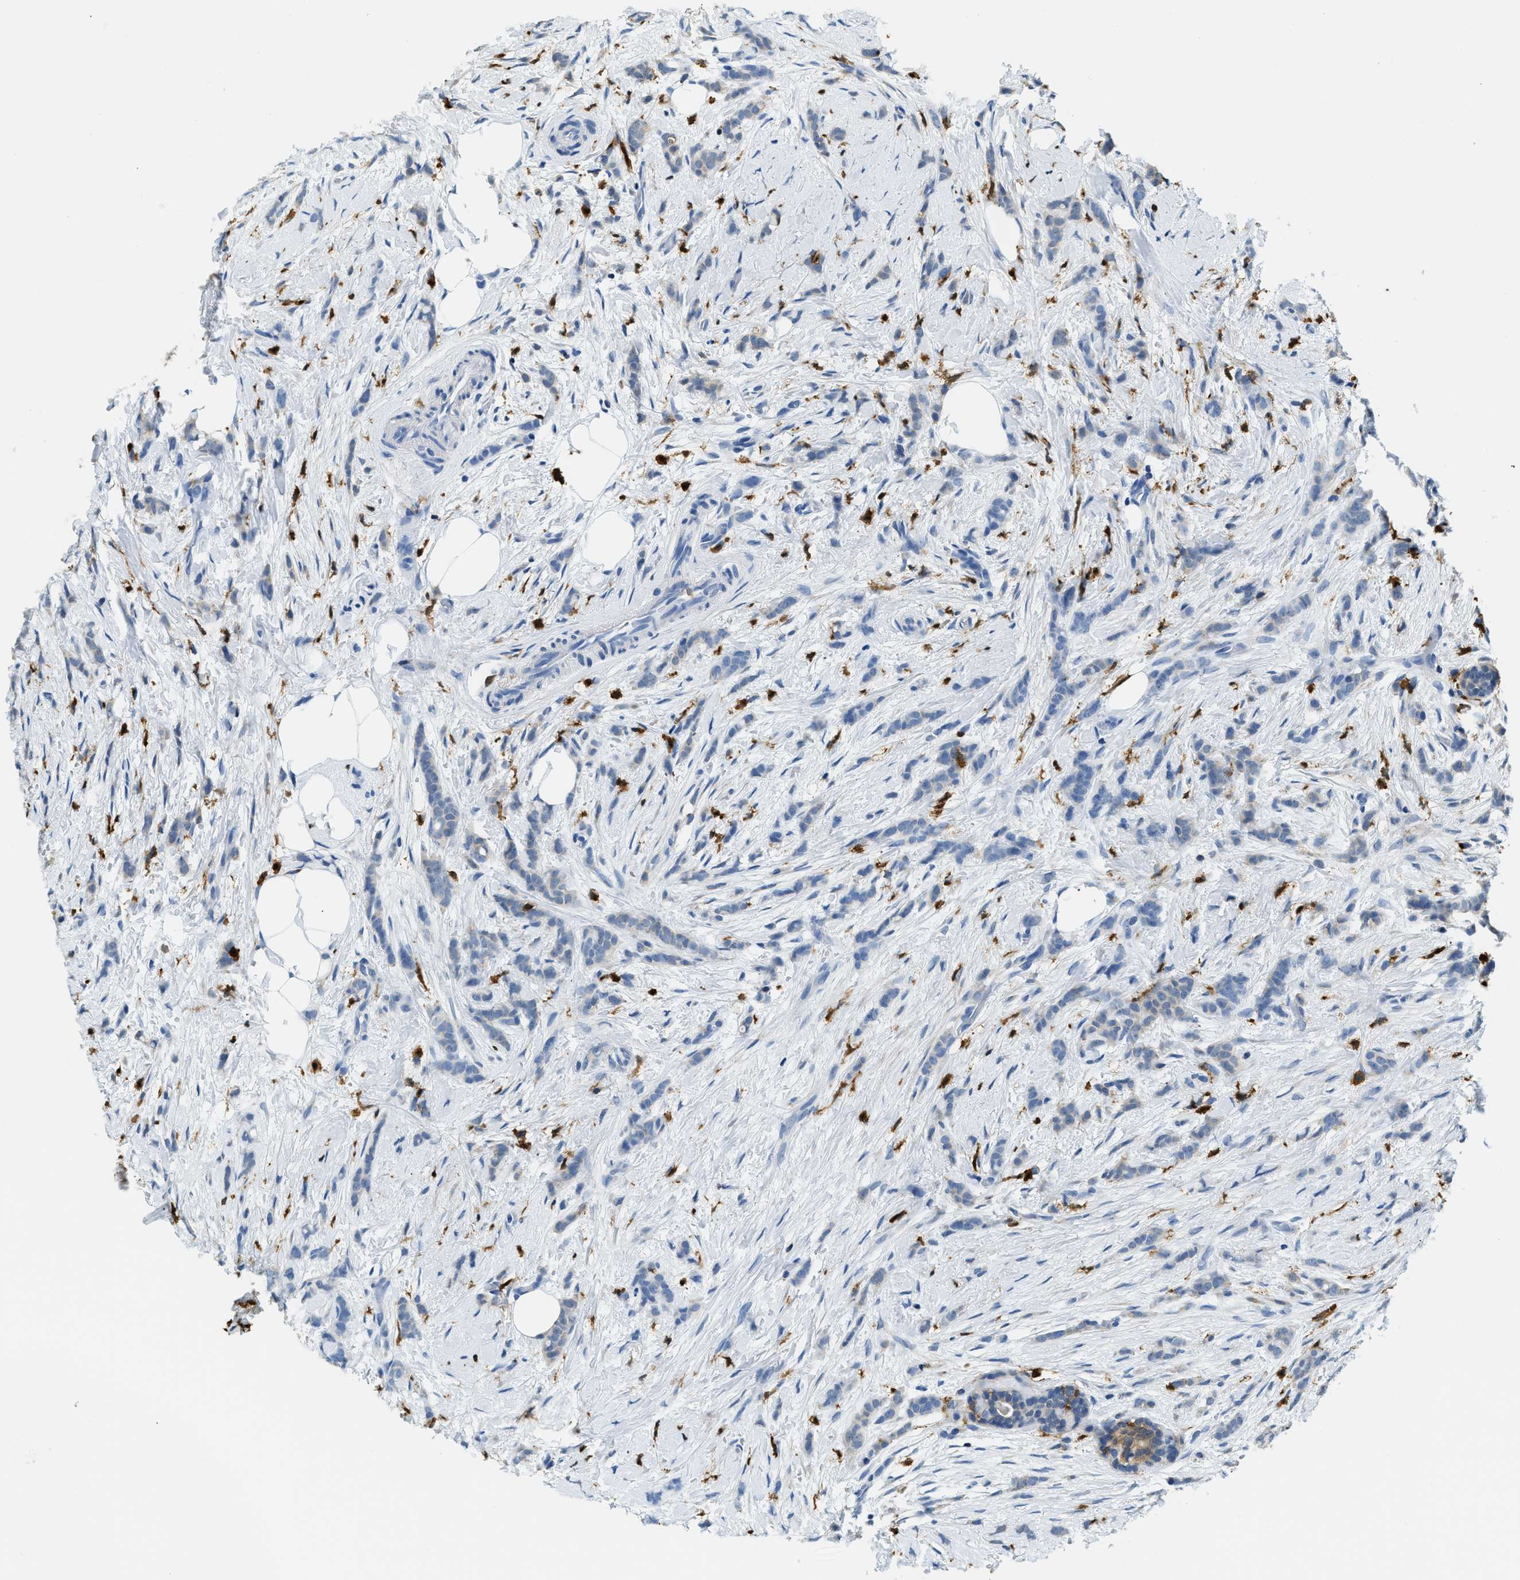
{"staining": {"intensity": "weak", "quantity": "<25%", "location": "cytoplasmic/membranous"}, "tissue": "breast cancer", "cell_type": "Tumor cells", "image_type": "cancer", "snomed": [{"axis": "morphology", "description": "Lobular carcinoma, in situ"}, {"axis": "morphology", "description": "Lobular carcinoma"}, {"axis": "topography", "description": "Breast"}], "caption": "Human lobular carcinoma in situ (breast) stained for a protein using immunohistochemistry (IHC) exhibits no staining in tumor cells.", "gene": "CAPG", "patient": {"sex": "female", "age": 41}}